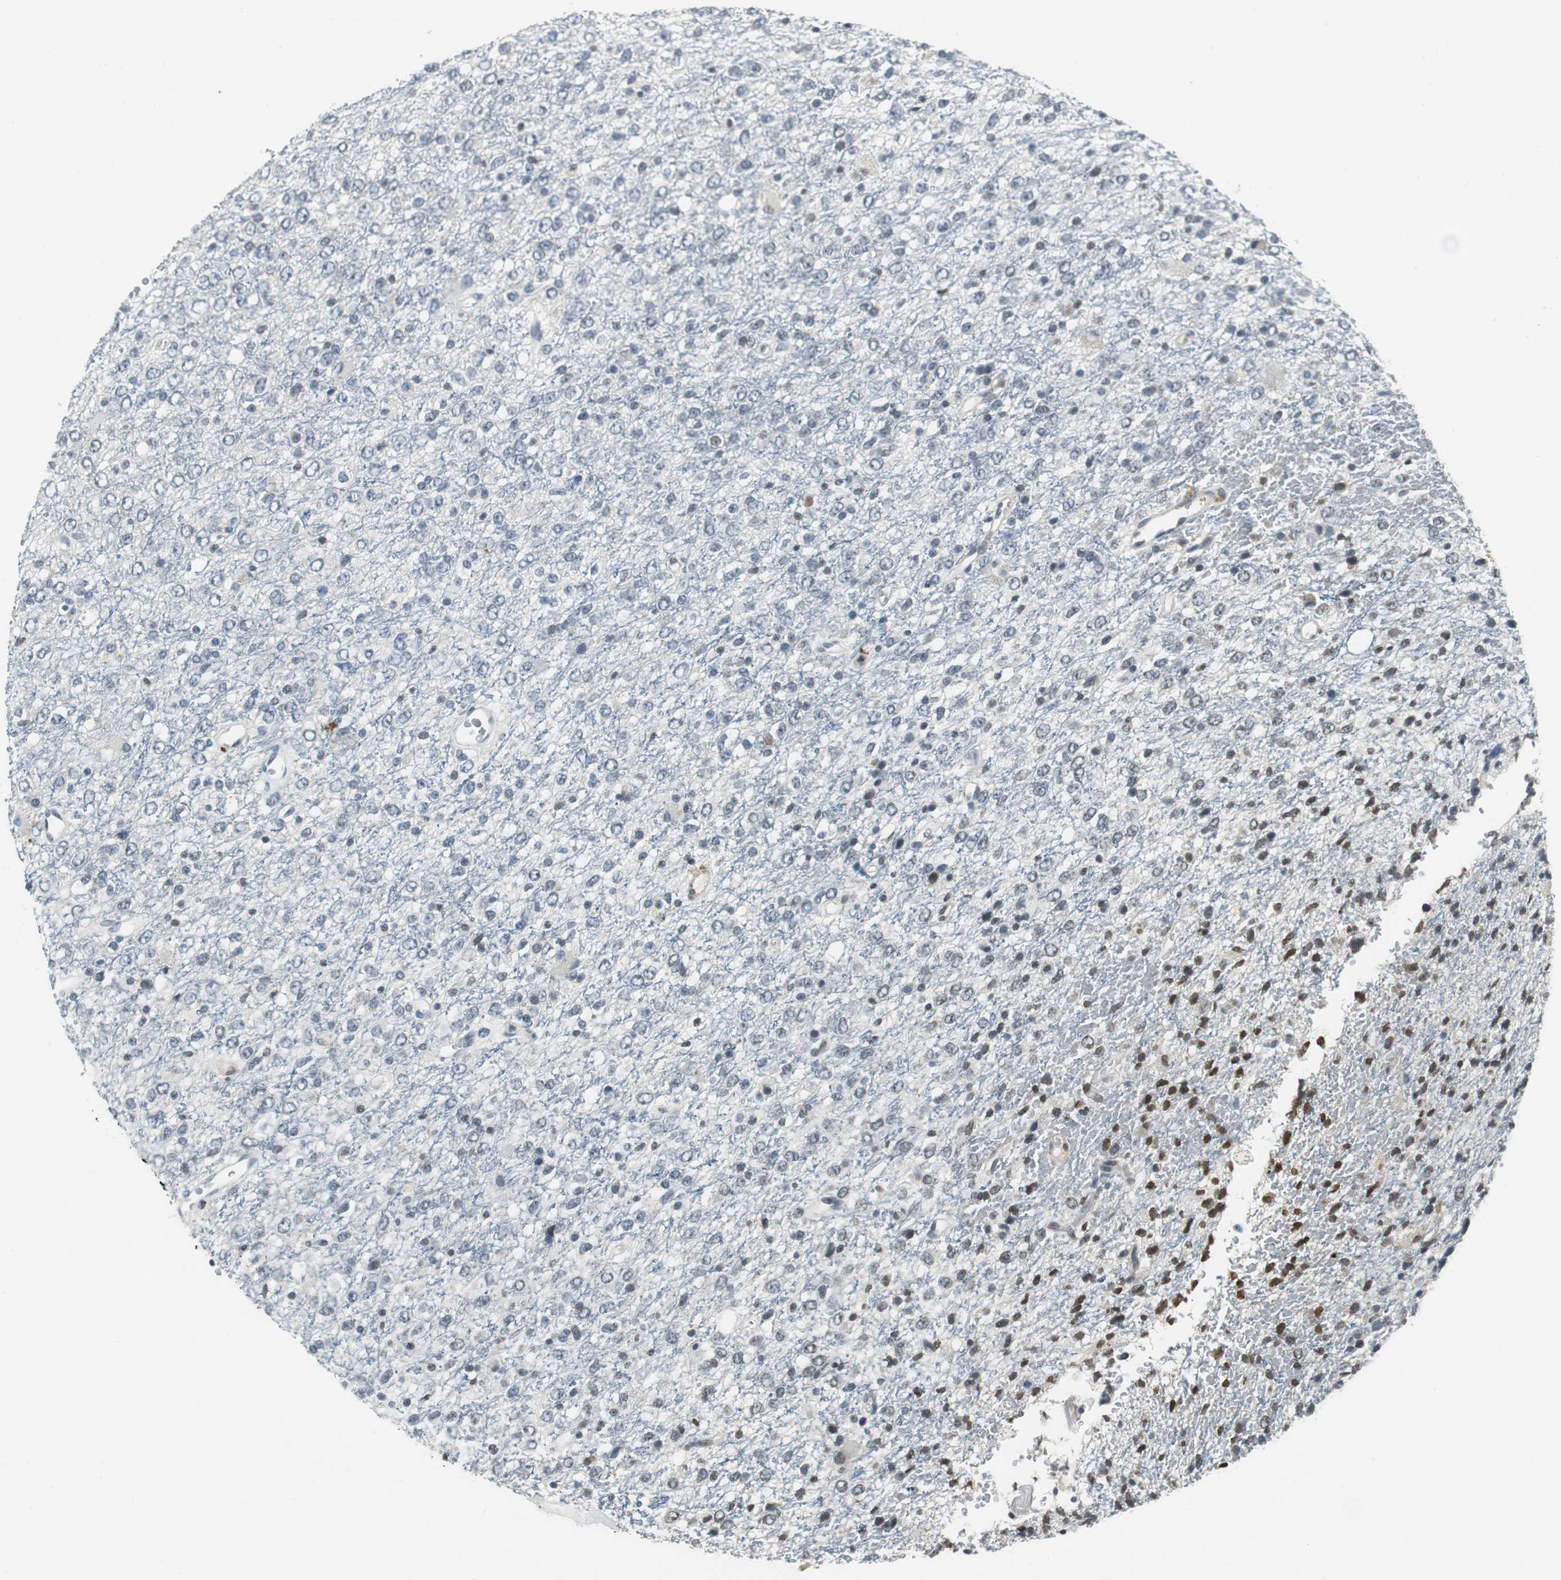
{"staining": {"intensity": "weak", "quantity": "<25%", "location": "nuclear"}, "tissue": "glioma", "cell_type": "Tumor cells", "image_type": "cancer", "snomed": [{"axis": "morphology", "description": "Glioma, malignant, High grade"}, {"axis": "topography", "description": "pancreas cauda"}], "caption": "Immunohistochemistry micrograph of neoplastic tissue: human glioma stained with DAB (3,3'-diaminobenzidine) exhibits no significant protein positivity in tumor cells.", "gene": "ORM1", "patient": {"sex": "male", "age": 60}}